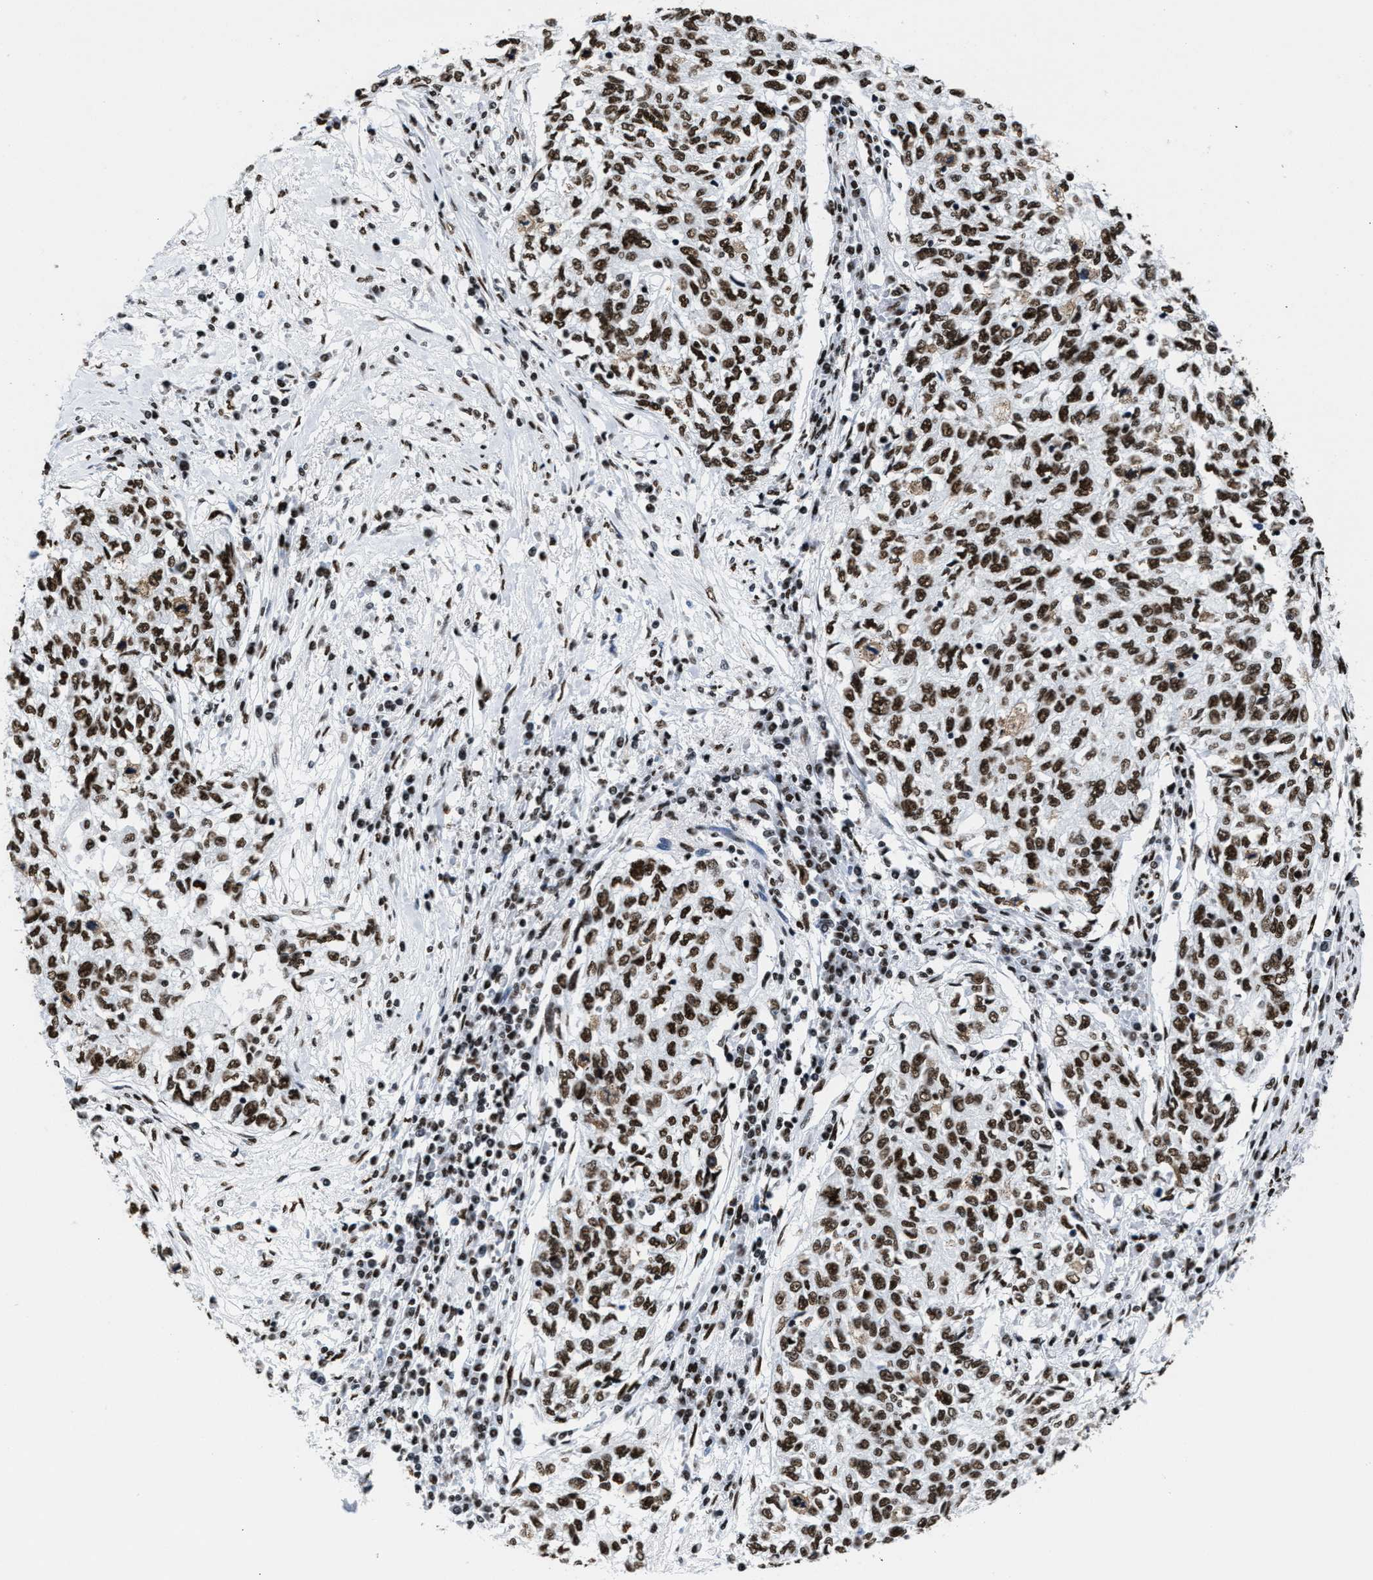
{"staining": {"intensity": "moderate", "quantity": ">75%", "location": "nuclear"}, "tissue": "cervical cancer", "cell_type": "Tumor cells", "image_type": "cancer", "snomed": [{"axis": "morphology", "description": "Squamous cell carcinoma, NOS"}, {"axis": "topography", "description": "Cervix"}], "caption": "Protein expression analysis of human cervical cancer (squamous cell carcinoma) reveals moderate nuclear positivity in about >75% of tumor cells.", "gene": "SMARCC2", "patient": {"sex": "female", "age": 57}}